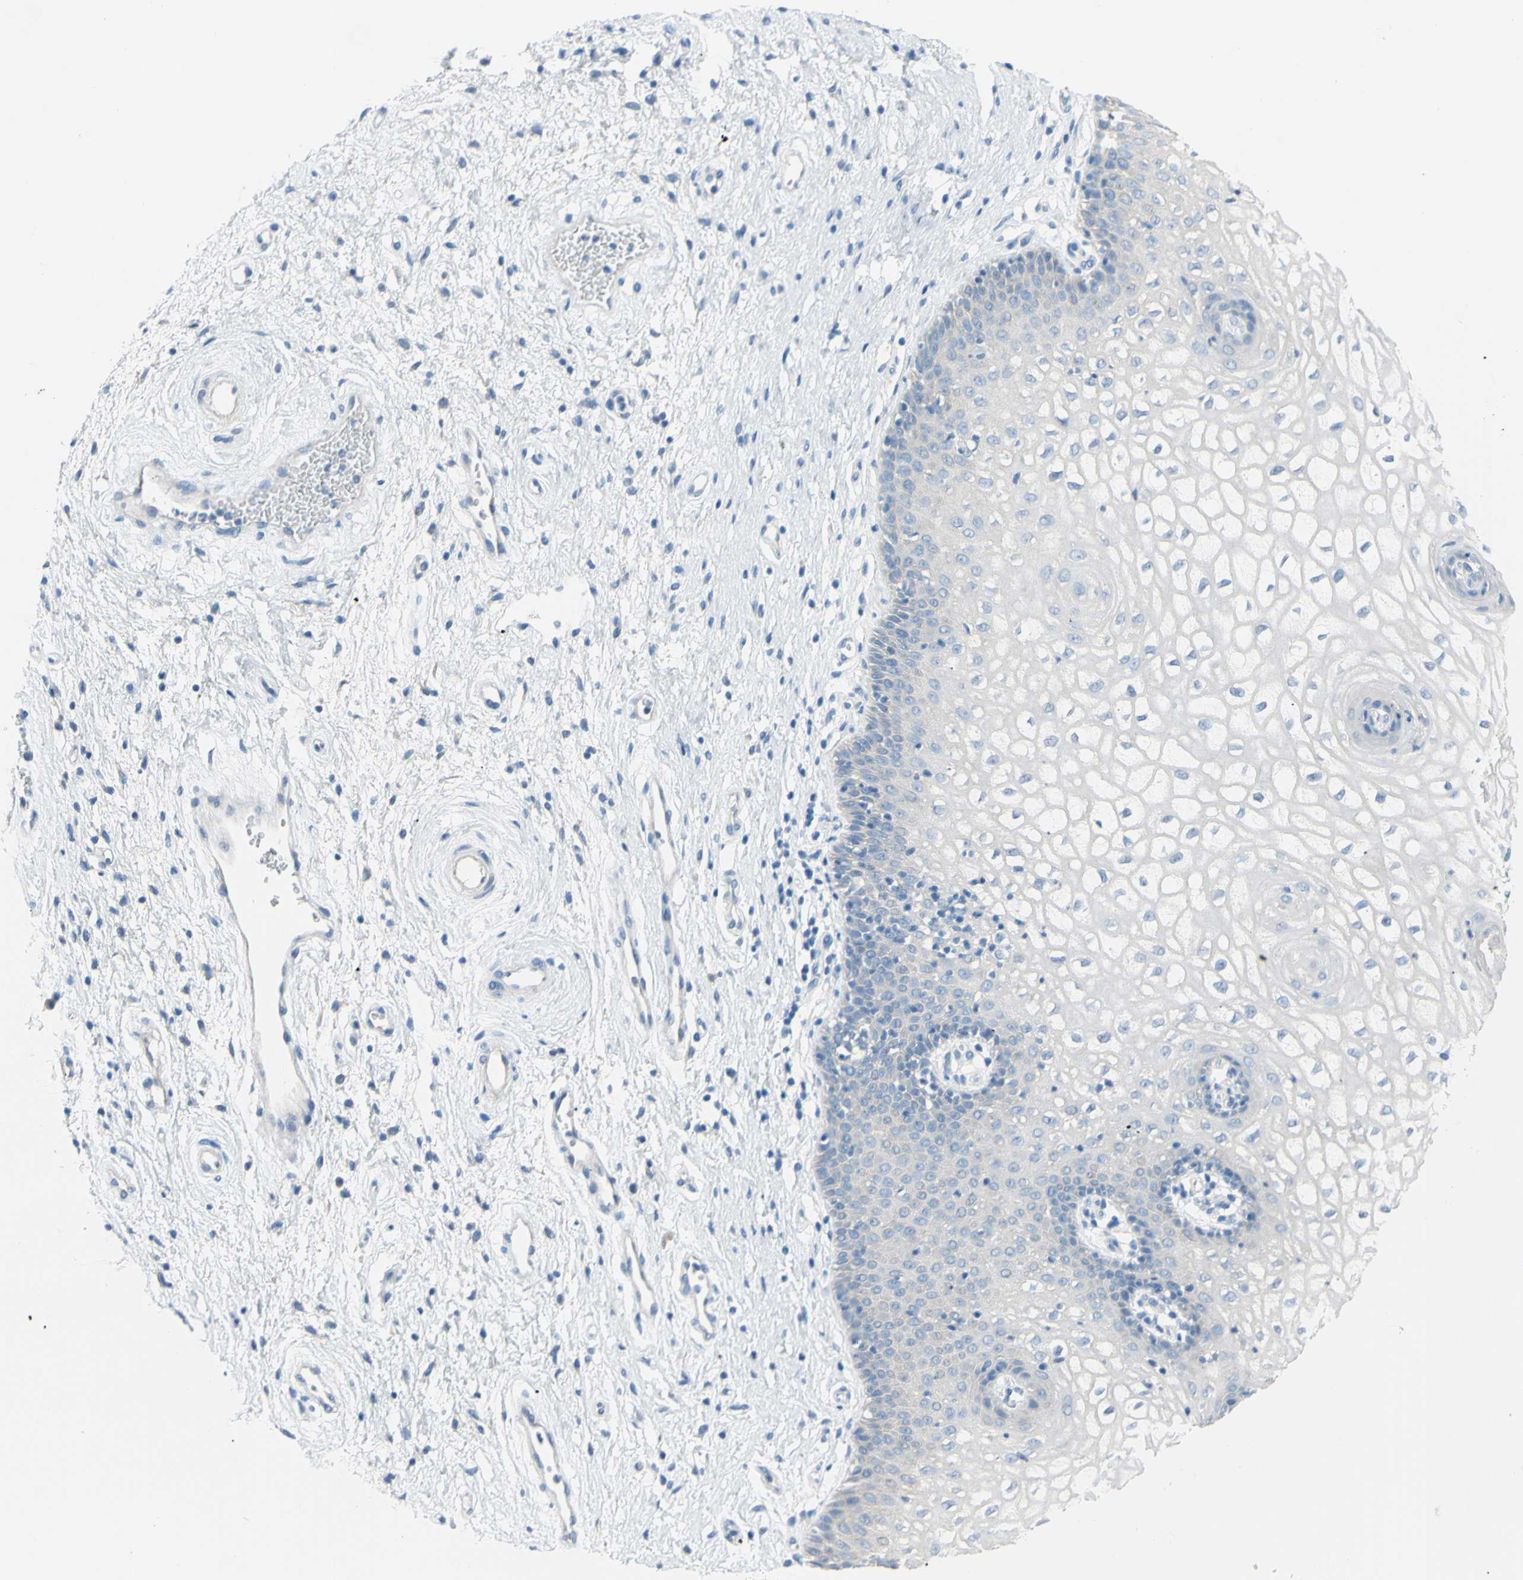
{"staining": {"intensity": "negative", "quantity": "none", "location": "none"}, "tissue": "vagina", "cell_type": "Squamous epithelial cells", "image_type": "normal", "snomed": [{"axis": "morphology", "description": "Normal tissue, NOS"}, {"axis": "topography", "description": "Vagina"}], "caption": "Immunohistochemical staining of benign human vagina reveals no significant positivity in squamous epithelial cells. (Brightfield microscopy of DAB IHC at high magnification).", "gene": "SLC1A2", "patient": {"sex": "female", "age": 34}}